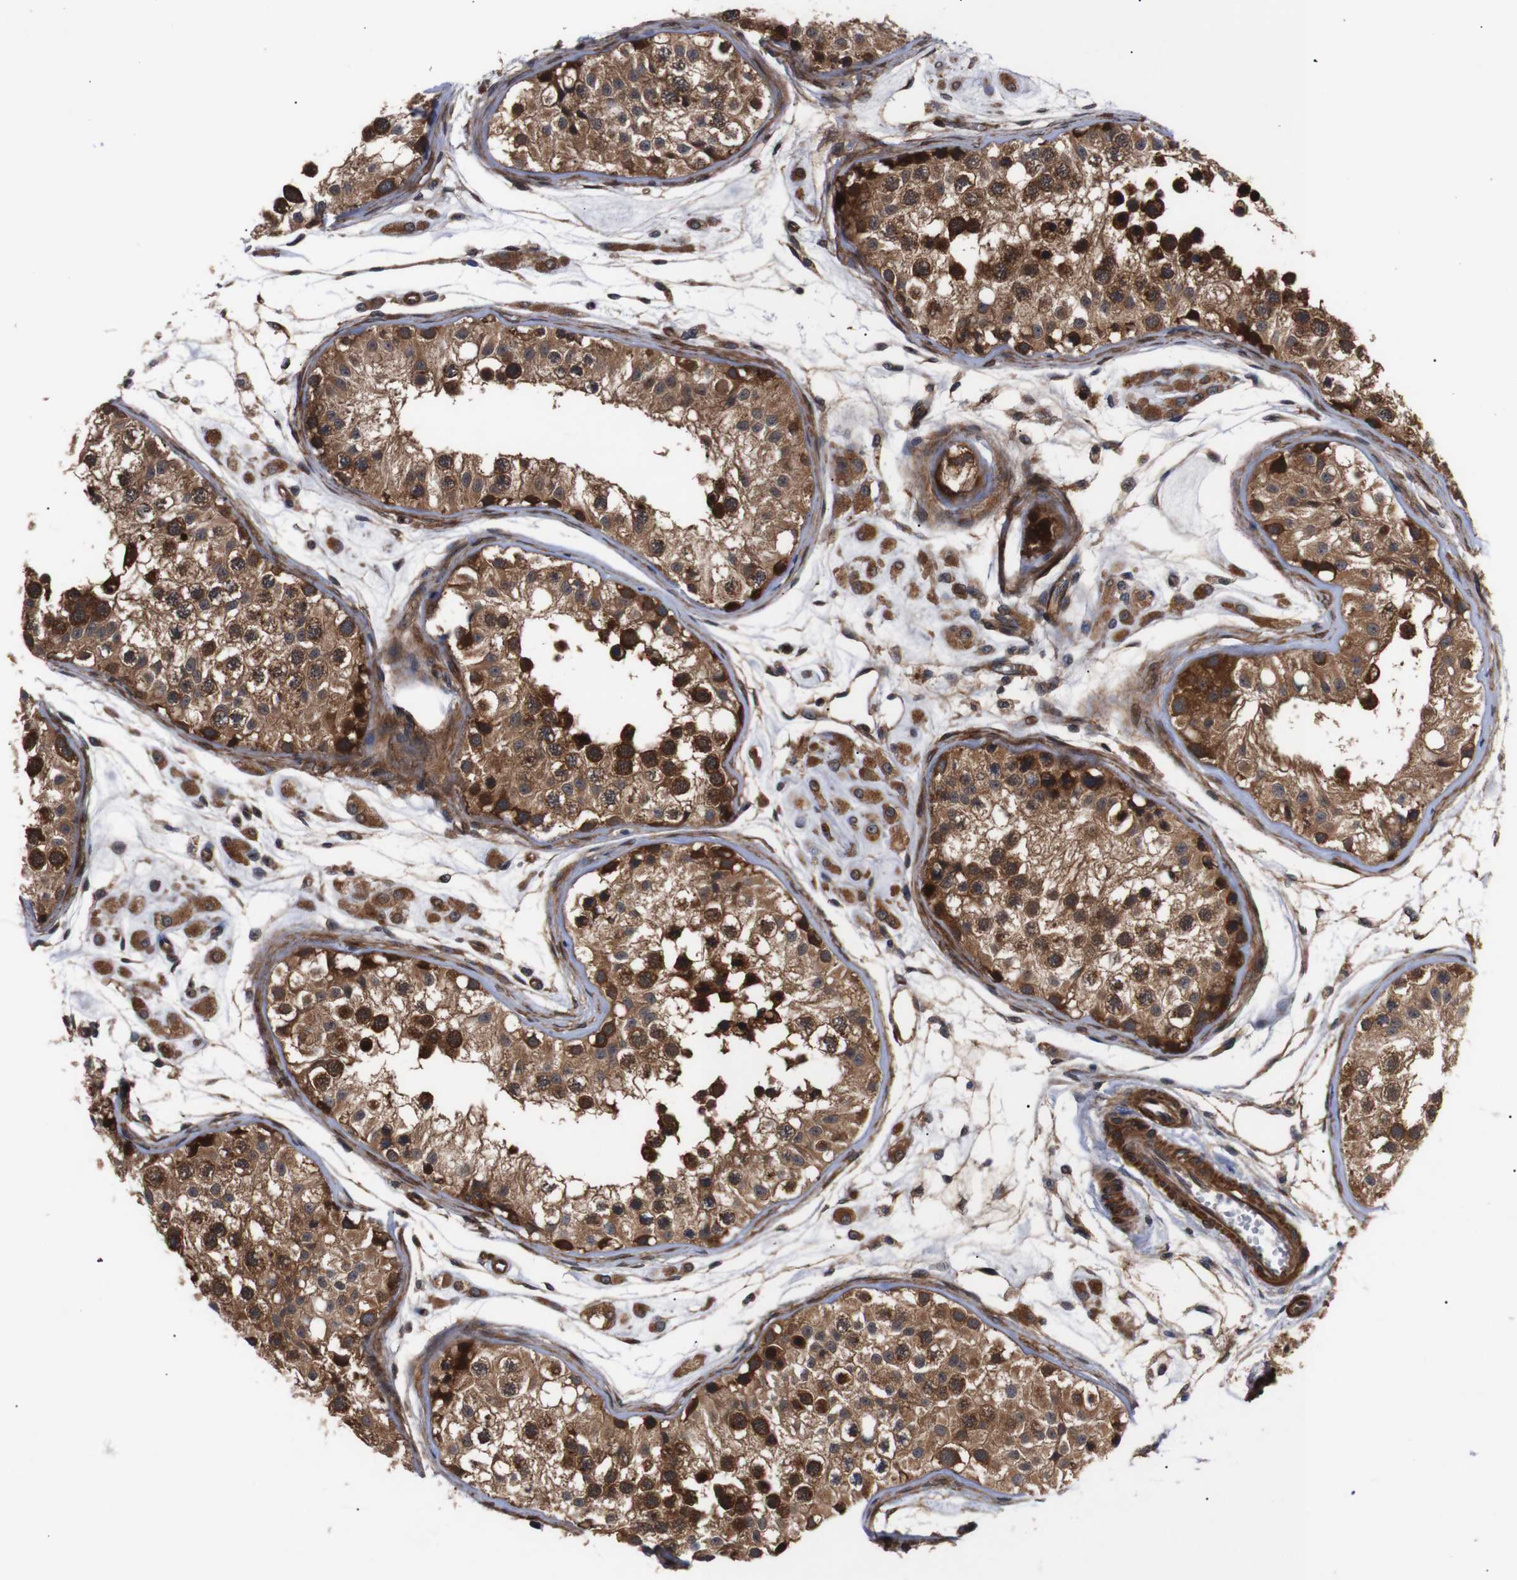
{"staining": {"intensity": "strong", "quantity": ">75%", "location": "cytoplasmic/membranous"}, "tissue": "testis", "cell_type": "Cells in seminiferous ducts", "image_type": "normal", "snomed": [{"axis": "morphology", "description": "Normal tissue, NOS"}, {"axis": "morphology", "description": "Adenocarcinoma, metastatic, NOS"}, {"axis": "topography", "description": "Testis"}], "caption": "IHC photomicrograph of benign testis: human testis stained using immunohistochemistry (IHC) shows high levels of strong protein expression localized specifically in the cytoplasmic/membranous of cells in seminiferous ducts, appearing as a cytoplasmic/membranous brown color.", "gene": "PAWR", "patient": {"sex": "male", "age": 26}}